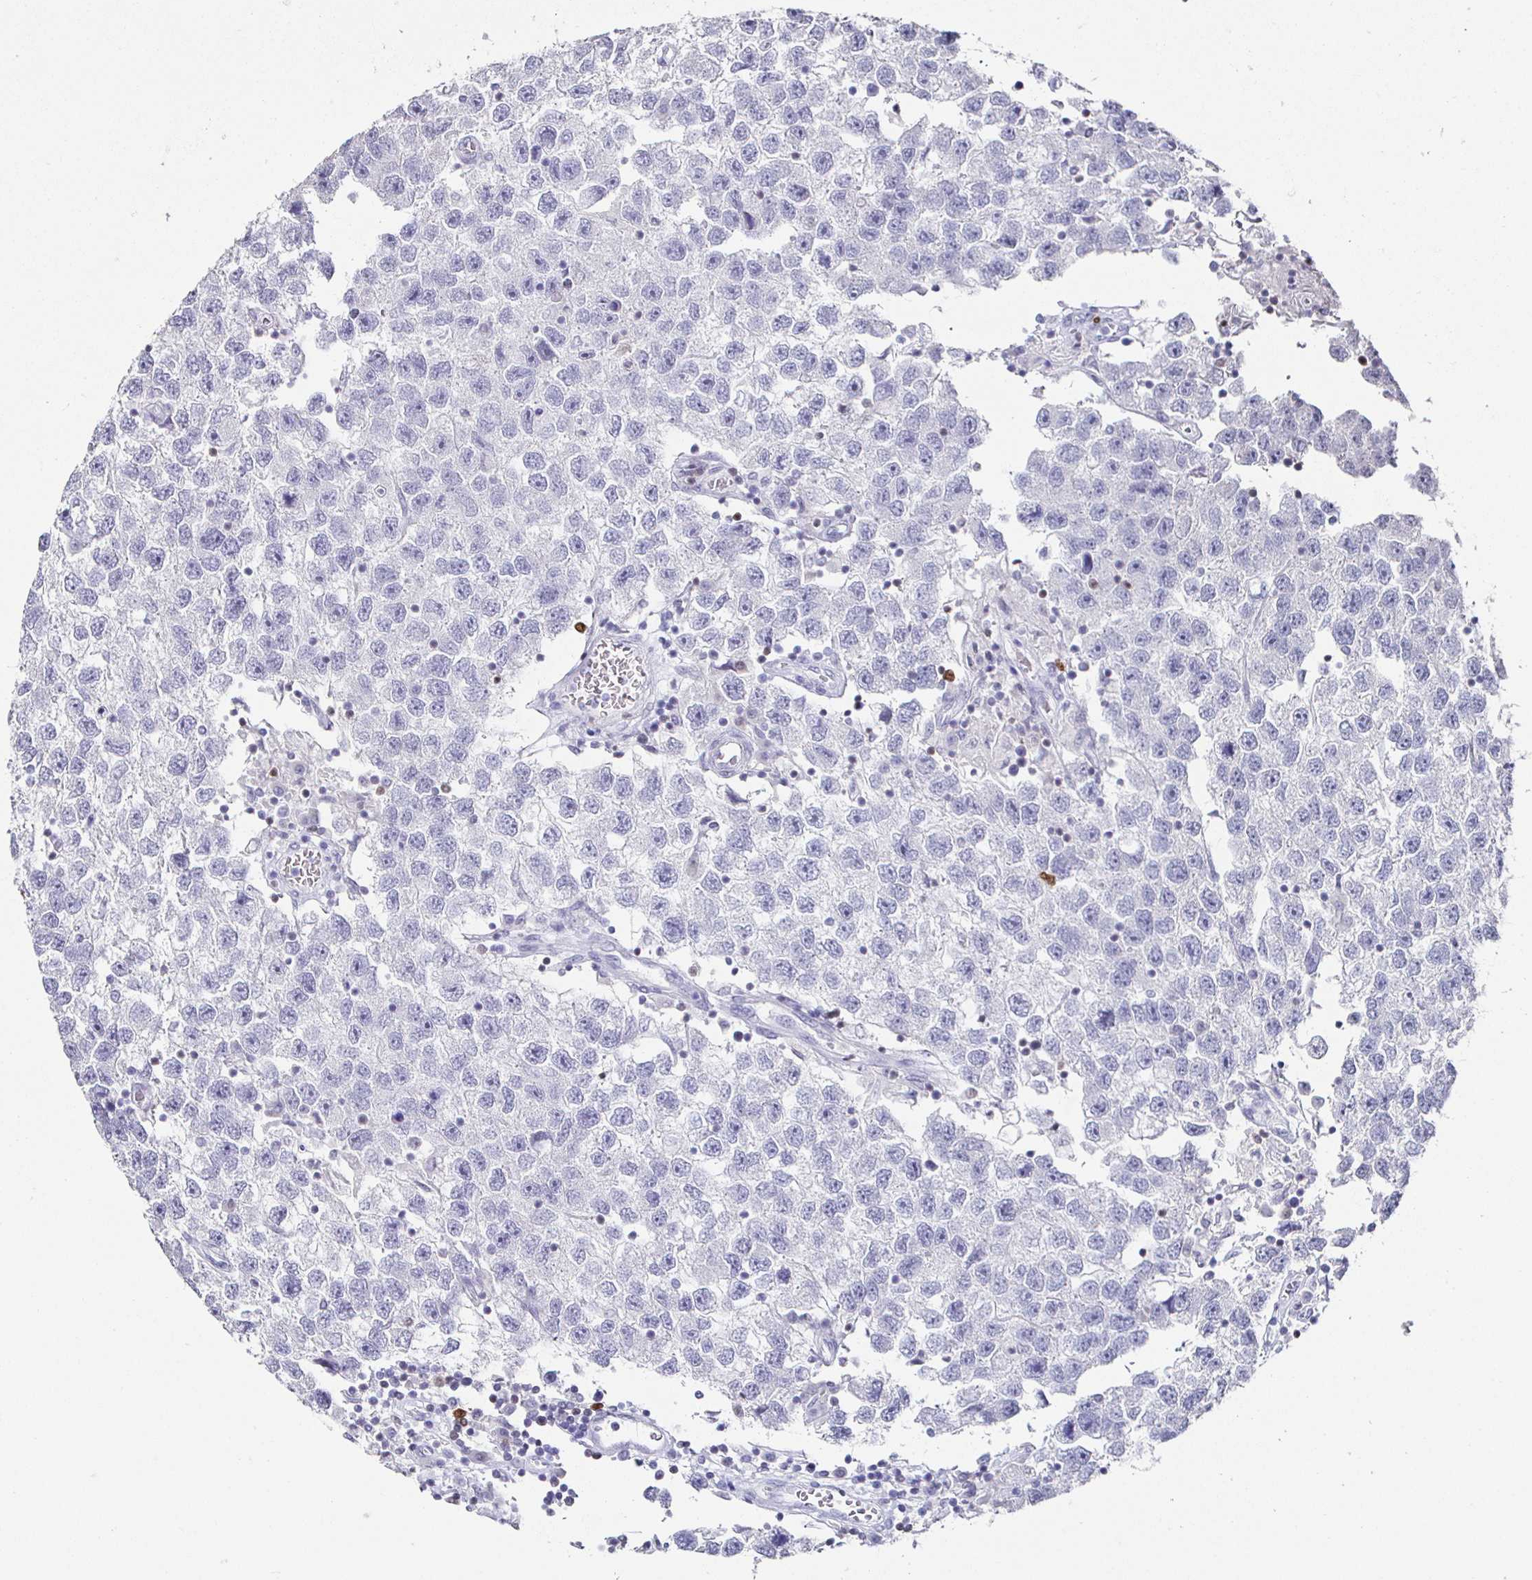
{"staining": {"intensity": "negative", "quantity": "none", "location": "none"}, "tissue": "testis cancer", "cell_type": "Tumor cells", "image_type": "cancer", "snomed": [{"axis": "morphology", "description": "Seminoma, NOS"}, {"axis": "topography", "description": "Testis"}], "caption": "High magnification brightfield microscopy of seminoma (testis) stained with DAB (brown) and counterstained with hematoxylin (blue): tumor cells show no significant positivity.", "gene": "RUNX2", "patient": {"sex": "male", "age": 26}}